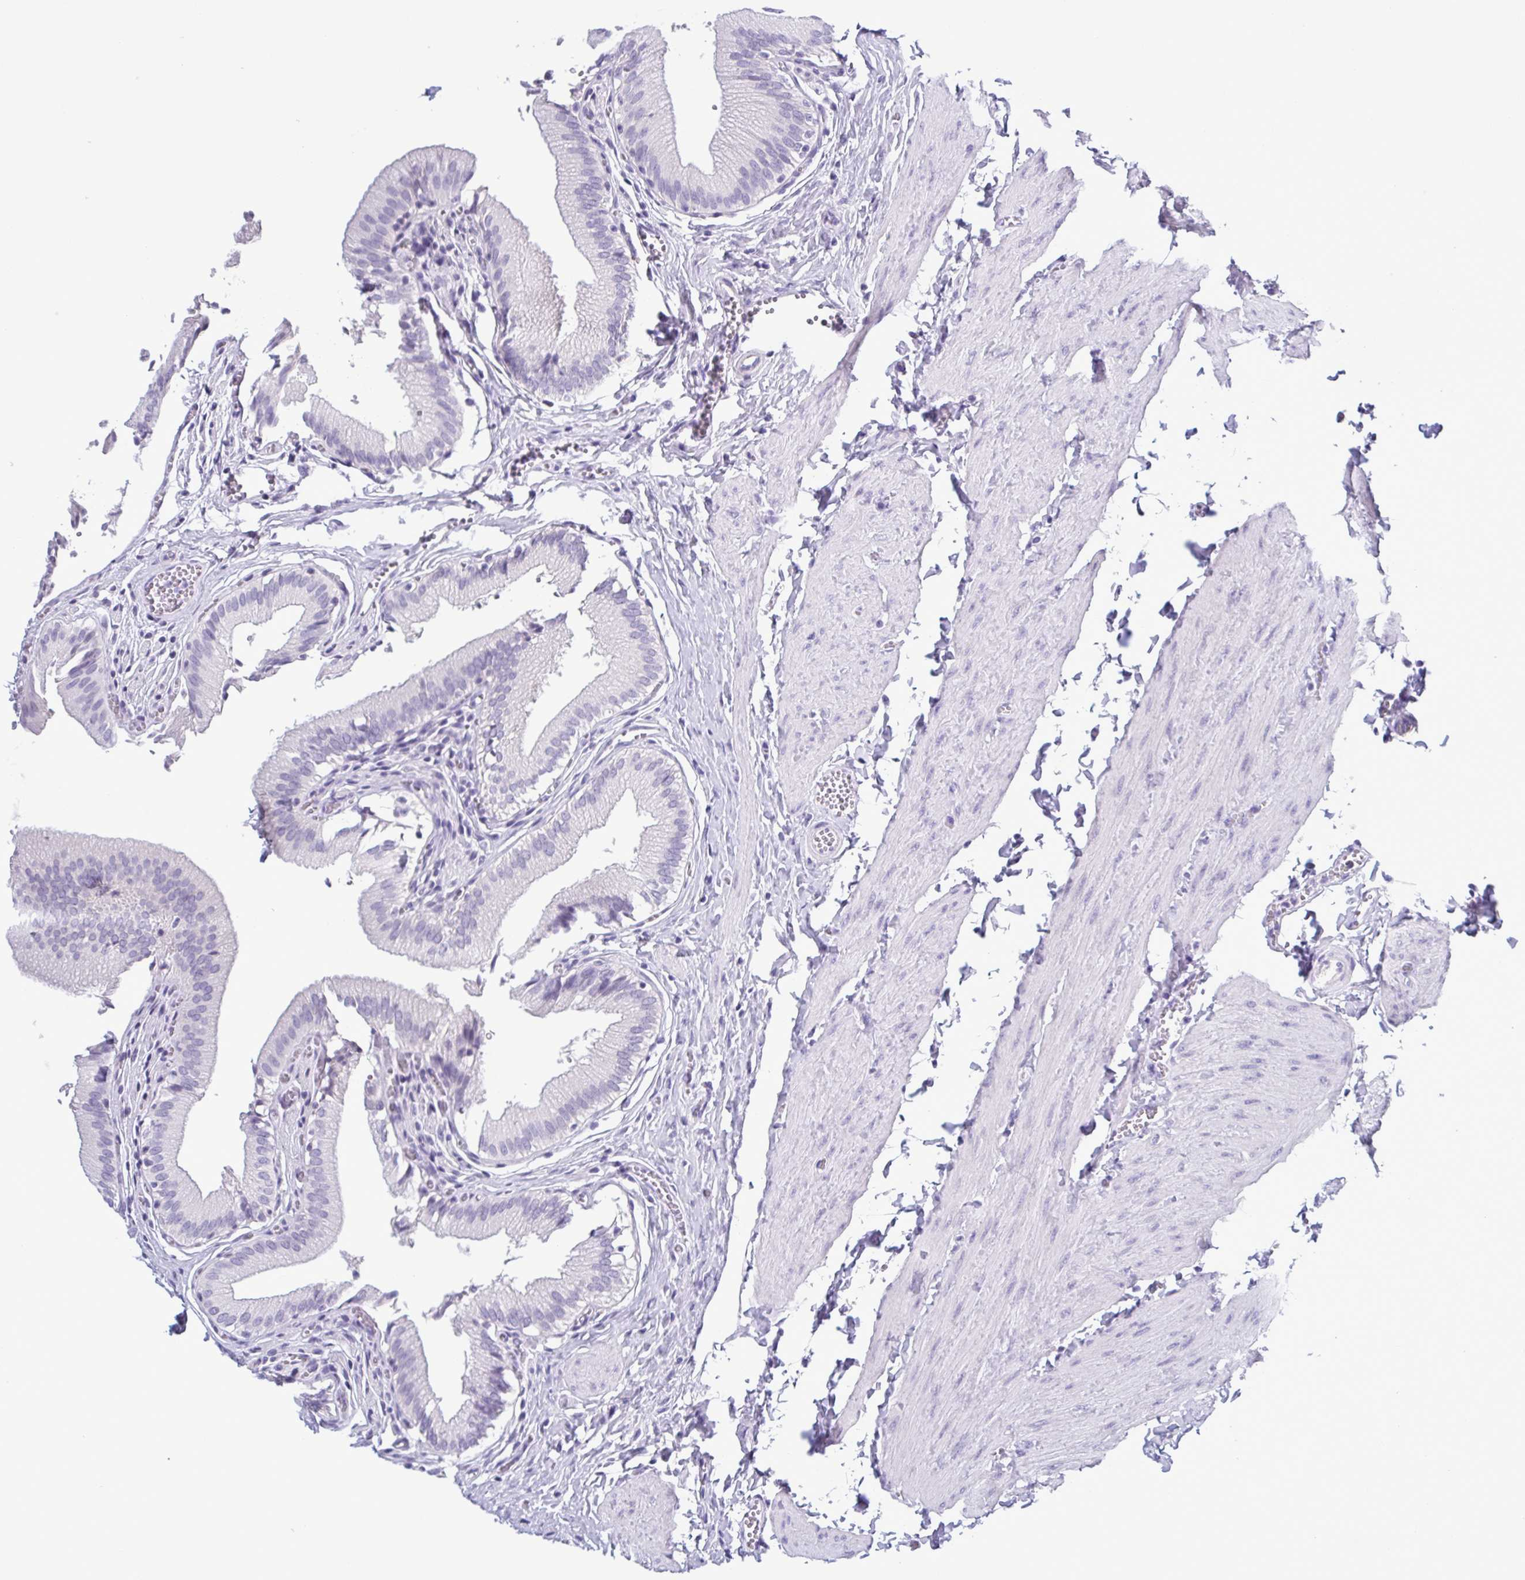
{"staining": {"intensity": "negative", "quantity": "none", "location": "none"}, "tissue": "gallbladder", "cell_type": "Glandular cells", "image_type": "normal", "snomed": [{"axis": "morphology", "description": "Normal tissue, NOS"}, {"axis": "topography", "description": "Gallbladder"}, {"axis": "topography", "description": "Peripheral nerve tissue"}], "caption": "Immunohistochemistry (IHC) of benign gallbladder demonstrates no positivity in glandular cells.", "gene": "INAFM1", "patient": {"sex": "male", "age": 17}}